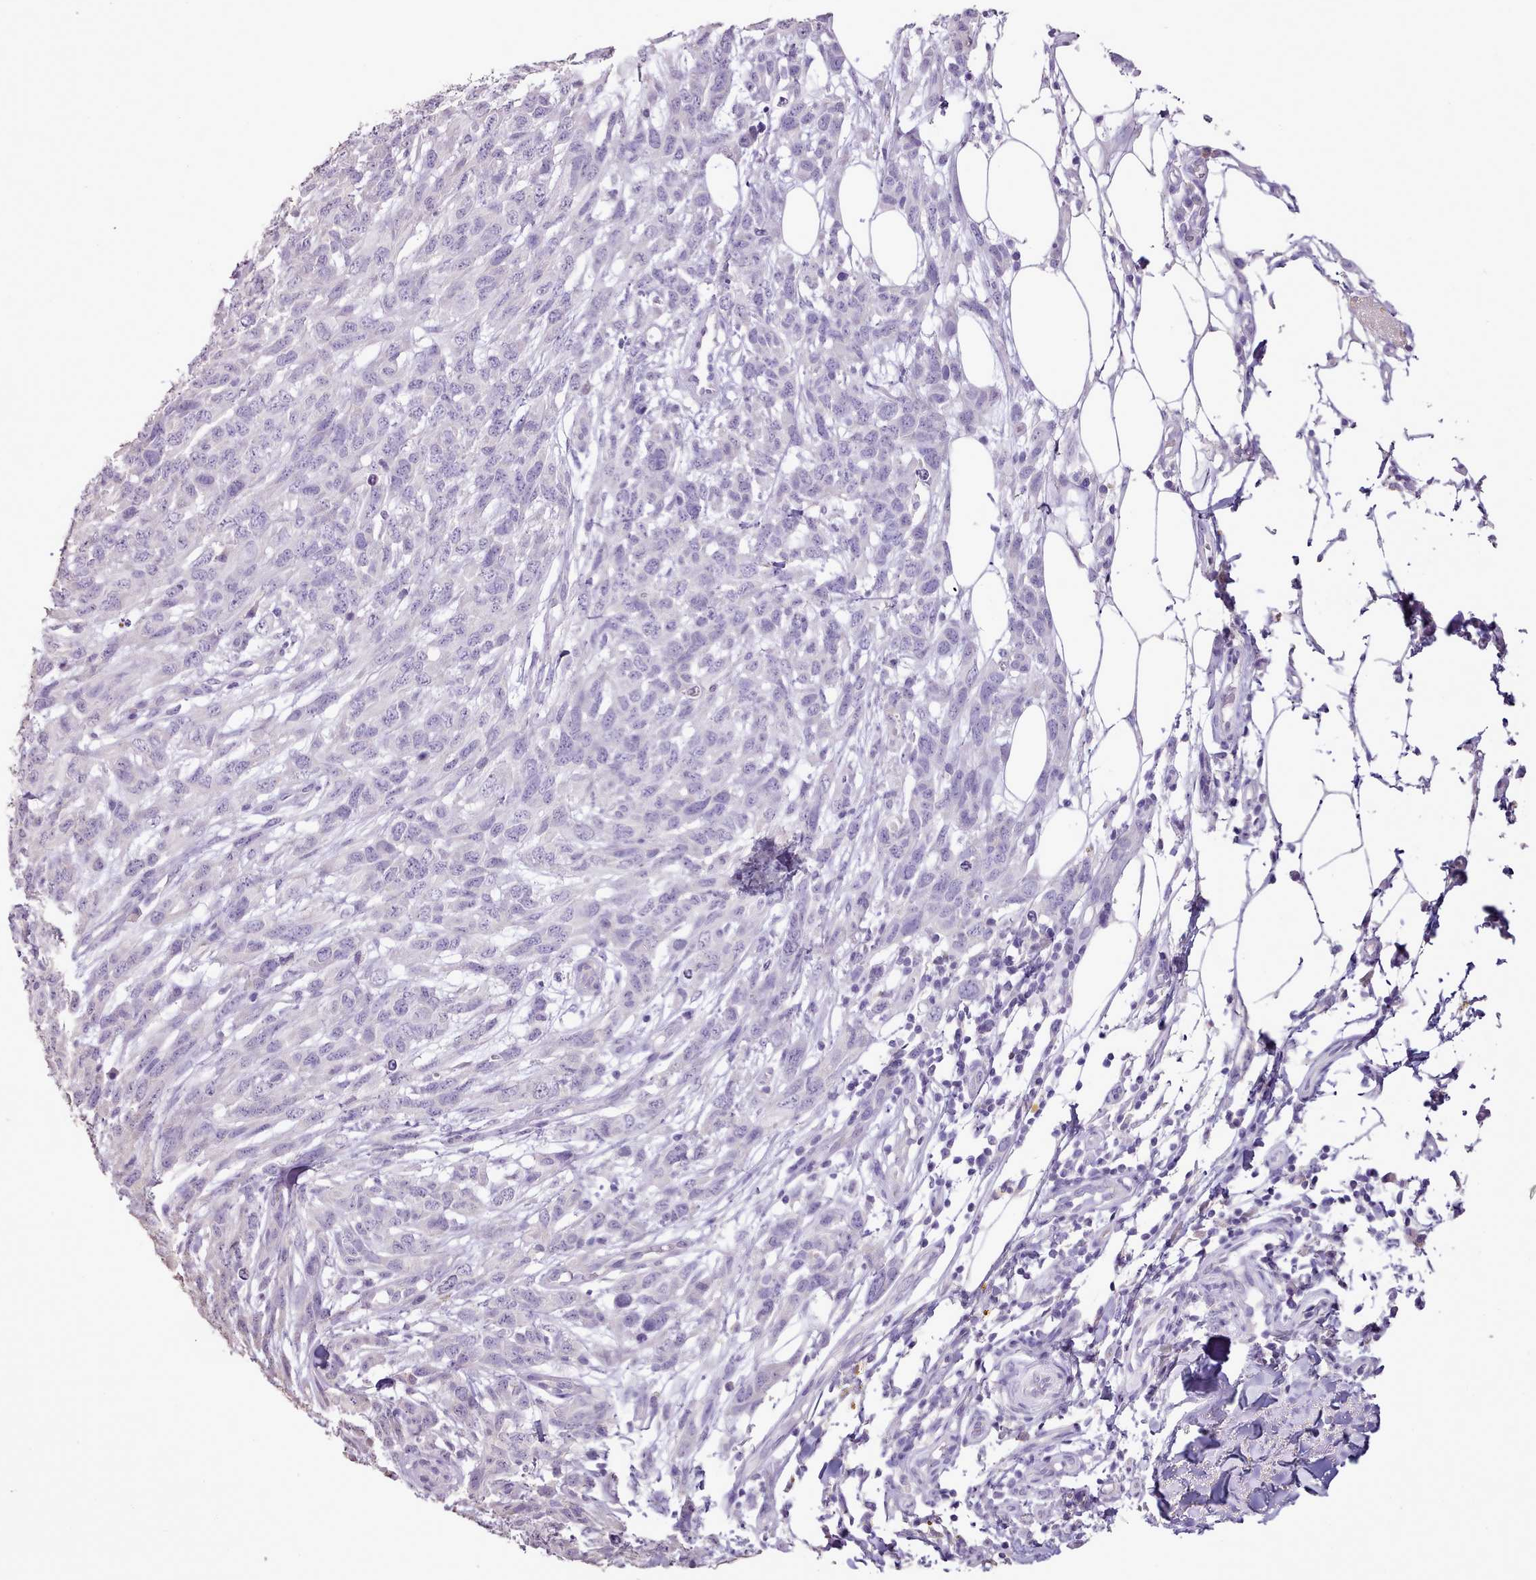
{"staining": {"intensity": "negative", "quantity": "none", "location": "none"}, "tissue": "melanoma", "cell_type": "Tumor cells", "image_type": "cancer", "snomed": [{"axis": "morphology", "description": "Normal morphology"}, {"axis": "morphology", "description": "Malignant melanoma, NOS"}, {"axis": "topography", "description": "Skin"}], "caption": "Immunohistochemistry (IHC) micrograph of malignant melanoma stained for a protein (brown), which displays no staining in tumor cells.", "gene": "BLOC1S2", "patient": {"sex": "female", "age": 72}}